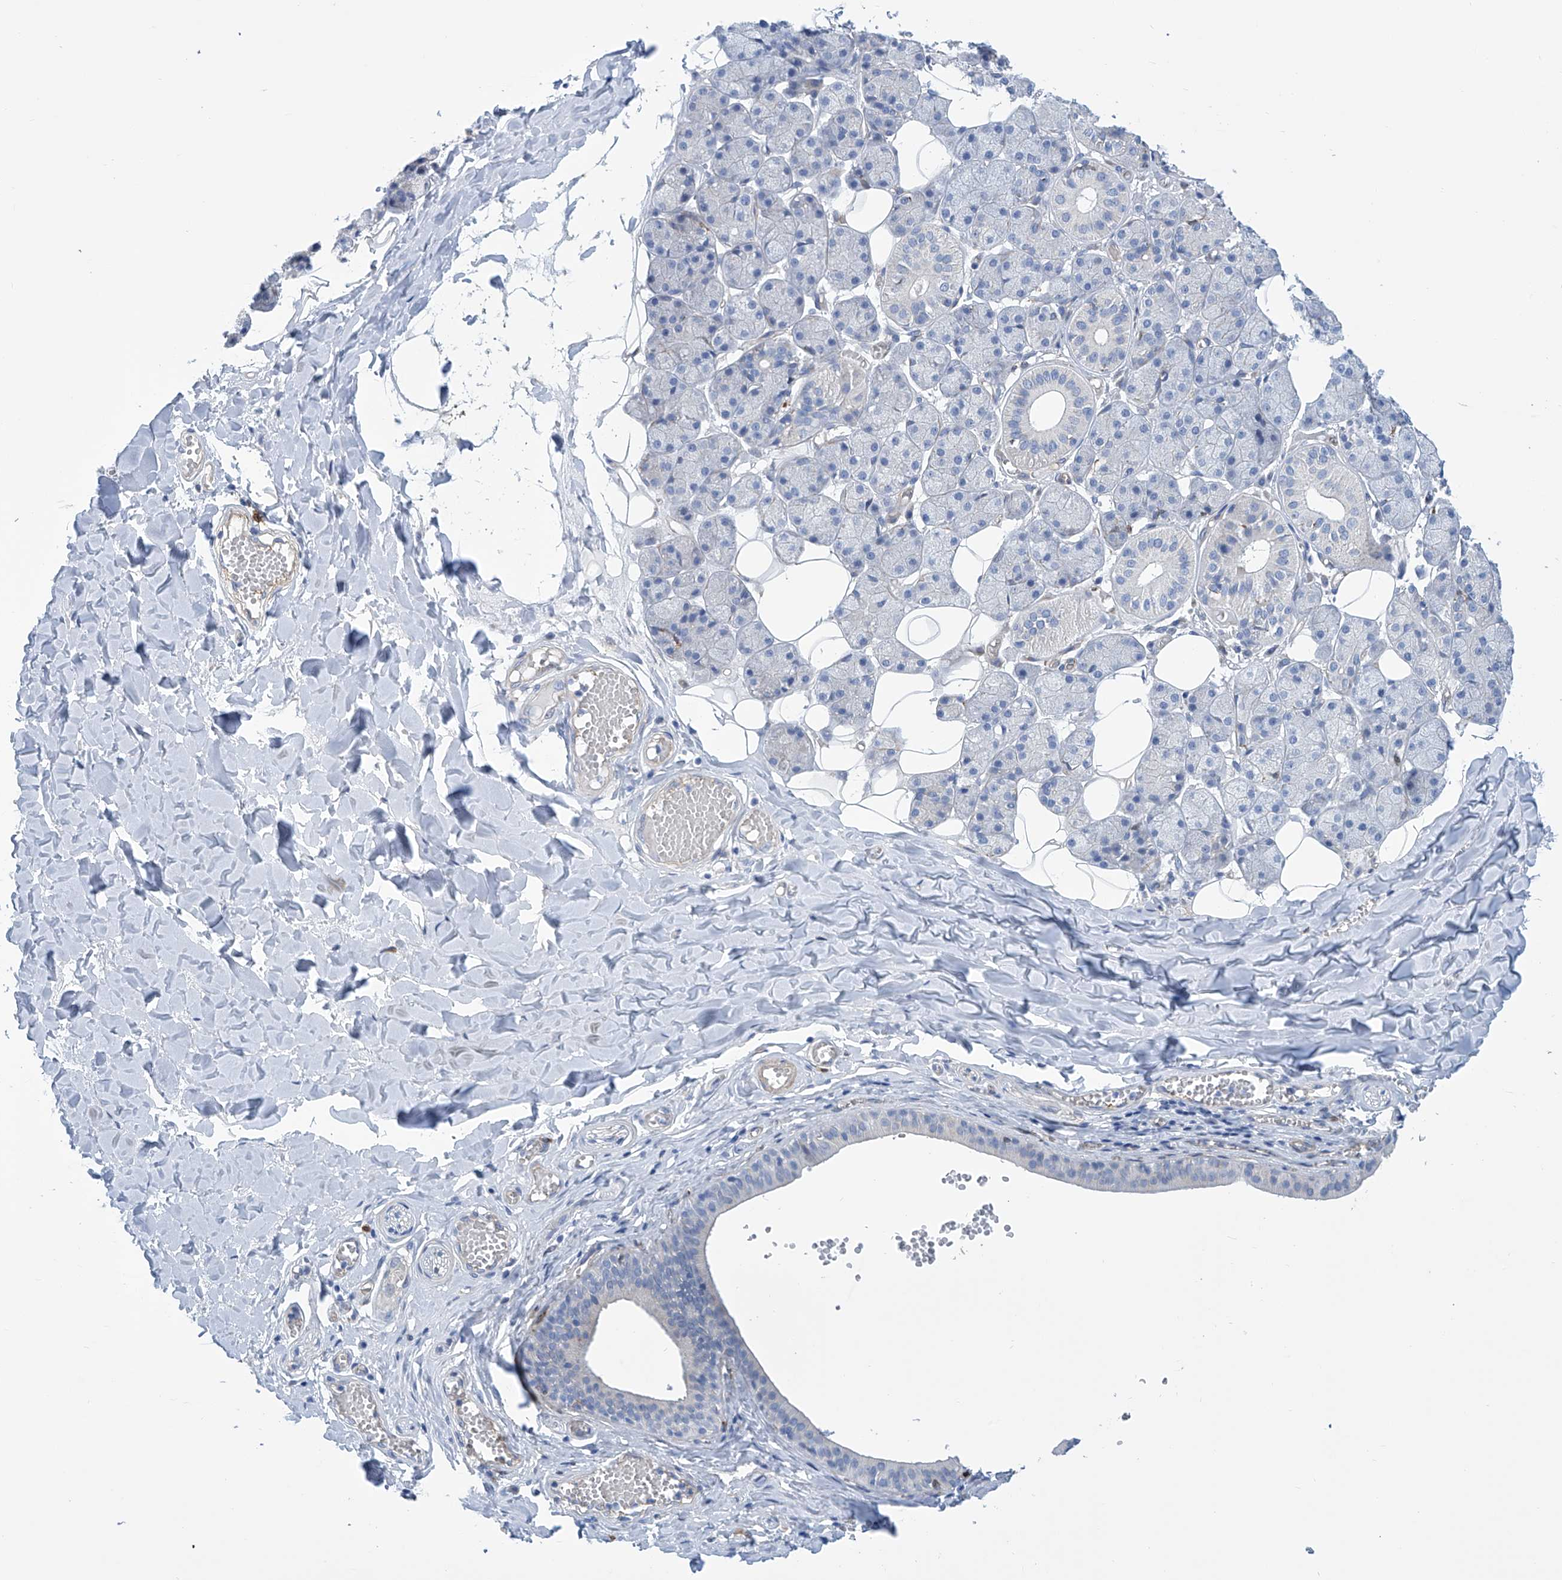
{"staining": {"intensity": "negative", "quantity": "none", "location": "none"}, "tissue": "salivary gland", "cell_type": "Glandular cells", "image_type": "normal", "snomed": [{"axis": "morphology", "description": "Normal tissue, NOS"}, {"axis": "topography", "description": "Salivary gland"}], "caption": "Human salivary gland stained for a protein using immunohistochemistry (IHC) reveals no positivity in glandular cells.", "gene": "TNN", "patient": {"sex": "female", "age": 33}}